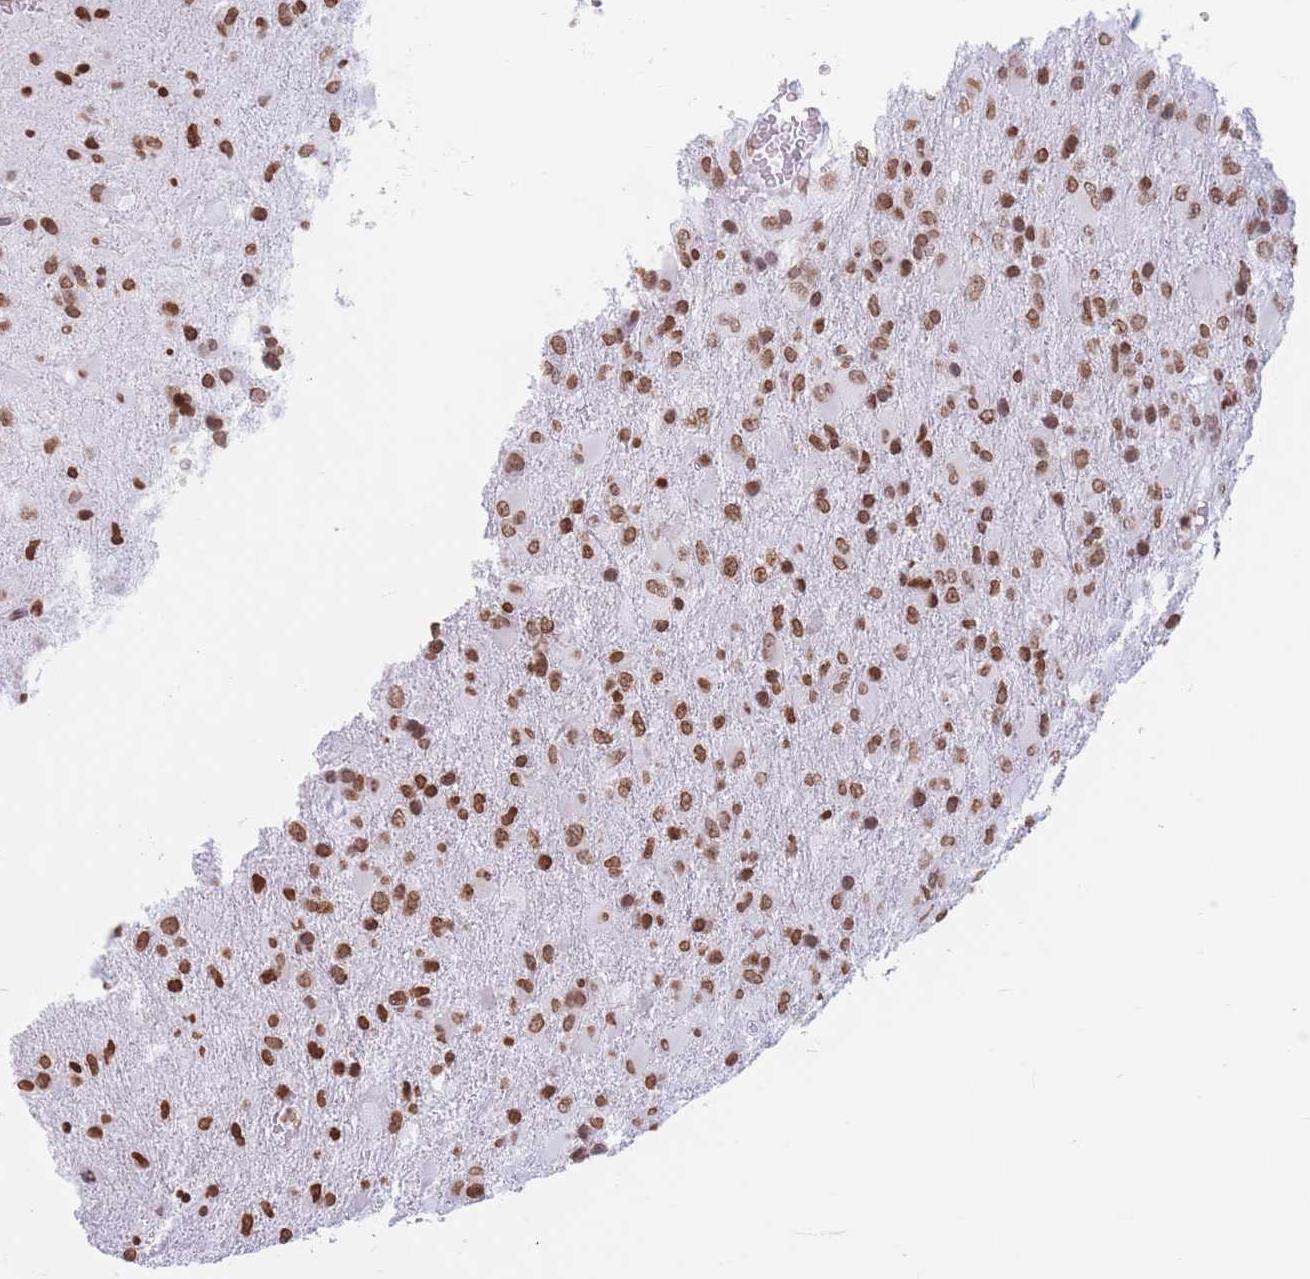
{"staining": {"intensity": "strong", "quantity": ">75%", "location": "nuclear"}, "tissue": "glioma", "cell_type": "Tumor cells", "image_type": "cancer", "snomed": [{"axis": "morphology", "description": "Glioma, malignant, Low grade"}, {"axis": "topography", "description": "Brain"}], "caption": "Human glioma stained for a protein (brown) demonstrates strong nuclear positive staining in approximately >75% of tumor cells.", "gene": "RYK", "patient": {"sex": "male", "age": 65}}